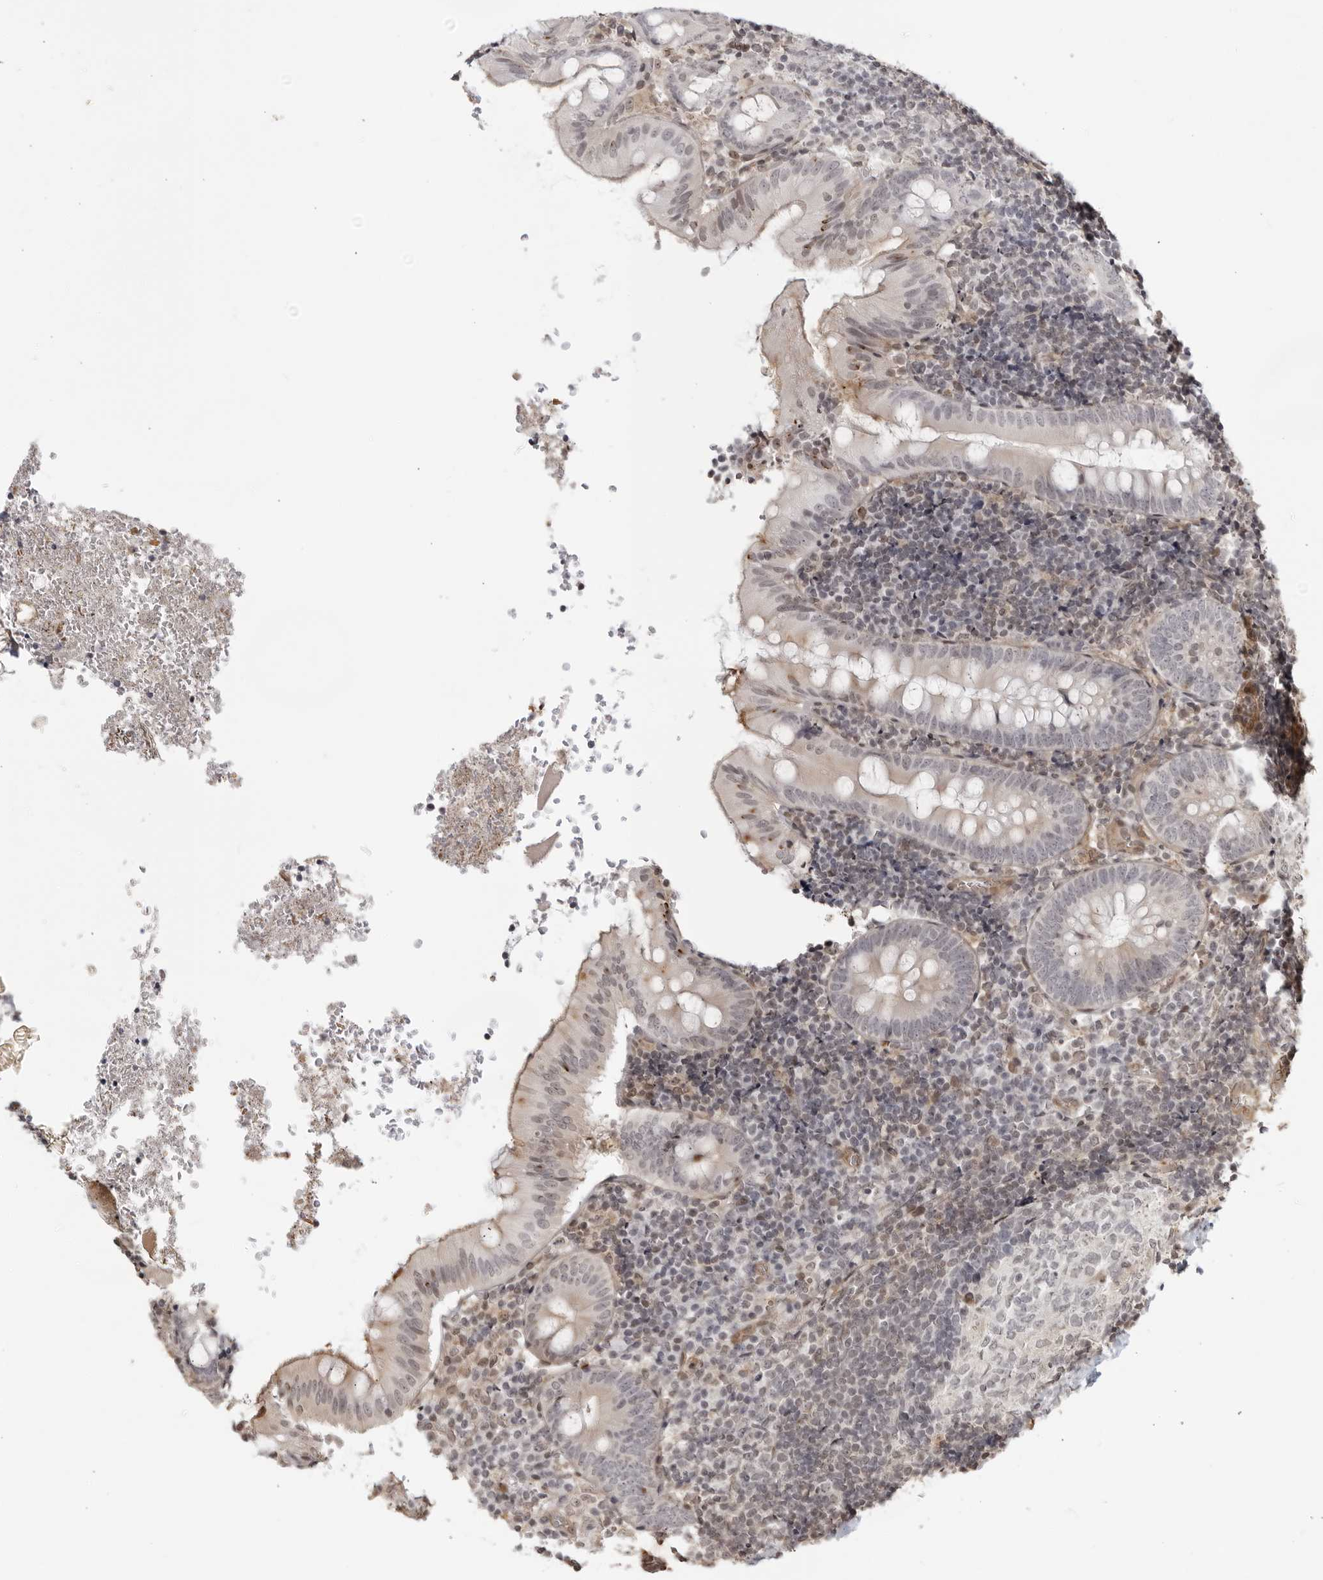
{"staining": {"intensity": "moderate", "quantity": "<25%", "location": "cytoplasmic/membranous"}, "tissue": "appendix", "cell_type": "Glandular cells", "image_type": "normal", "snomed": [{"axis": "morphology", "description": "Normal tissue, NOS"}, {"axis": "topography", "description": "Appendix"}], "caption": "Normal appendix displays moderate cytoplasmic/membranous positivity in about <25% of glandular cells, visualized by immunohistochemistry.", "gene": "TCF21", "patient": {"sex": "male", "age": 8}}